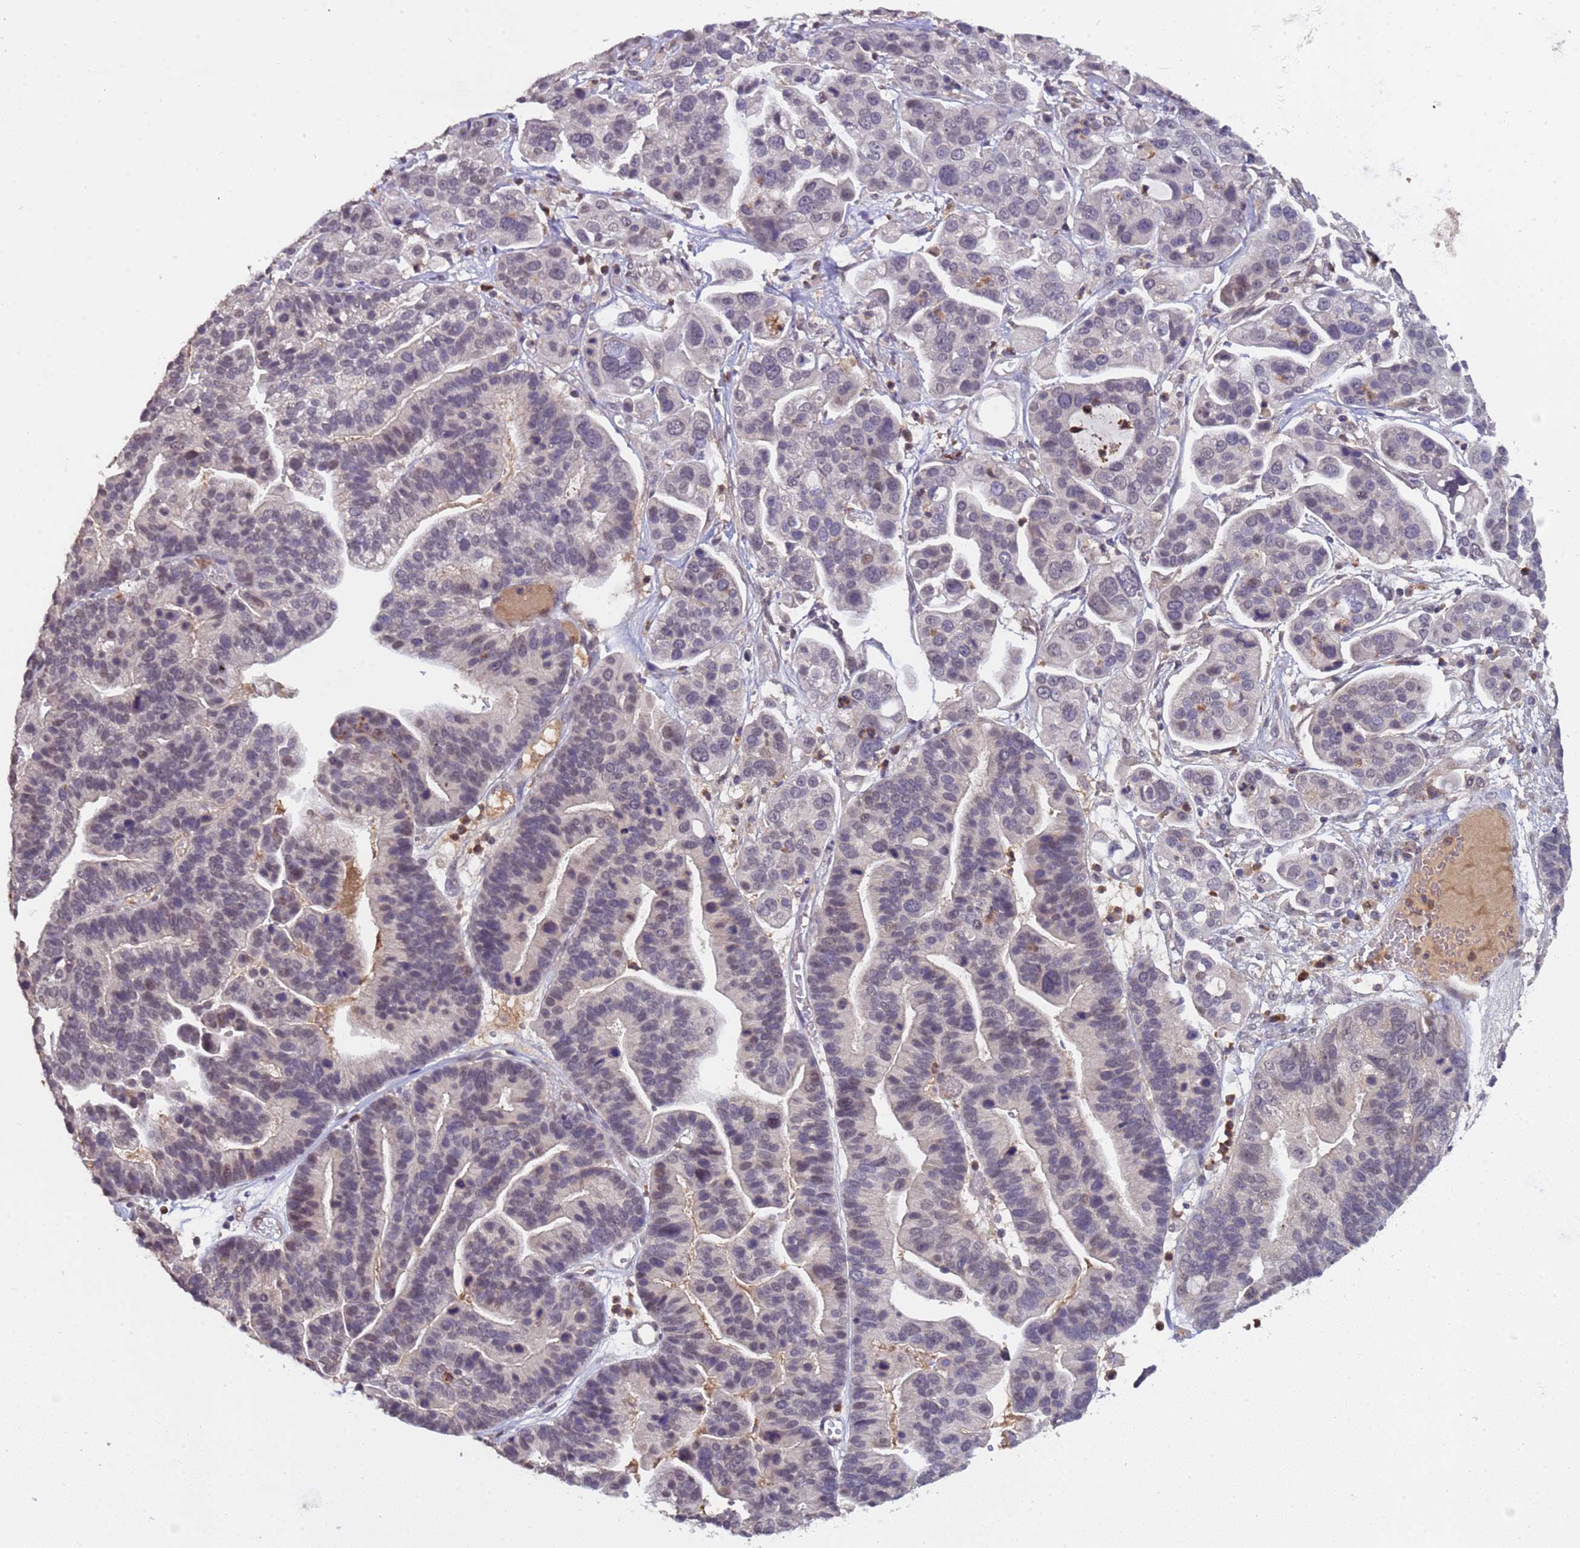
{"staining": {"intensity": "weak", "quantity": "25%-75%", "location": "nuclear"}, "tissue": "ovarian cancer", "cell_type": "Tumor cells", "image_type": "cancer", "snomed": [{"axis": "morphology", "description": "Cystadenocarcinoma, serous, NOS"}, {"axis": "topography", "description": "Ovary"}], "caption": "Protein staining of ovarian serous cystadenocarcinoma tissue shows weak nuclear positivity in approximately 25%-75% of tumor cells.", "gene": "ZNF248", "patient": {"sex": "female", "age": 56}}